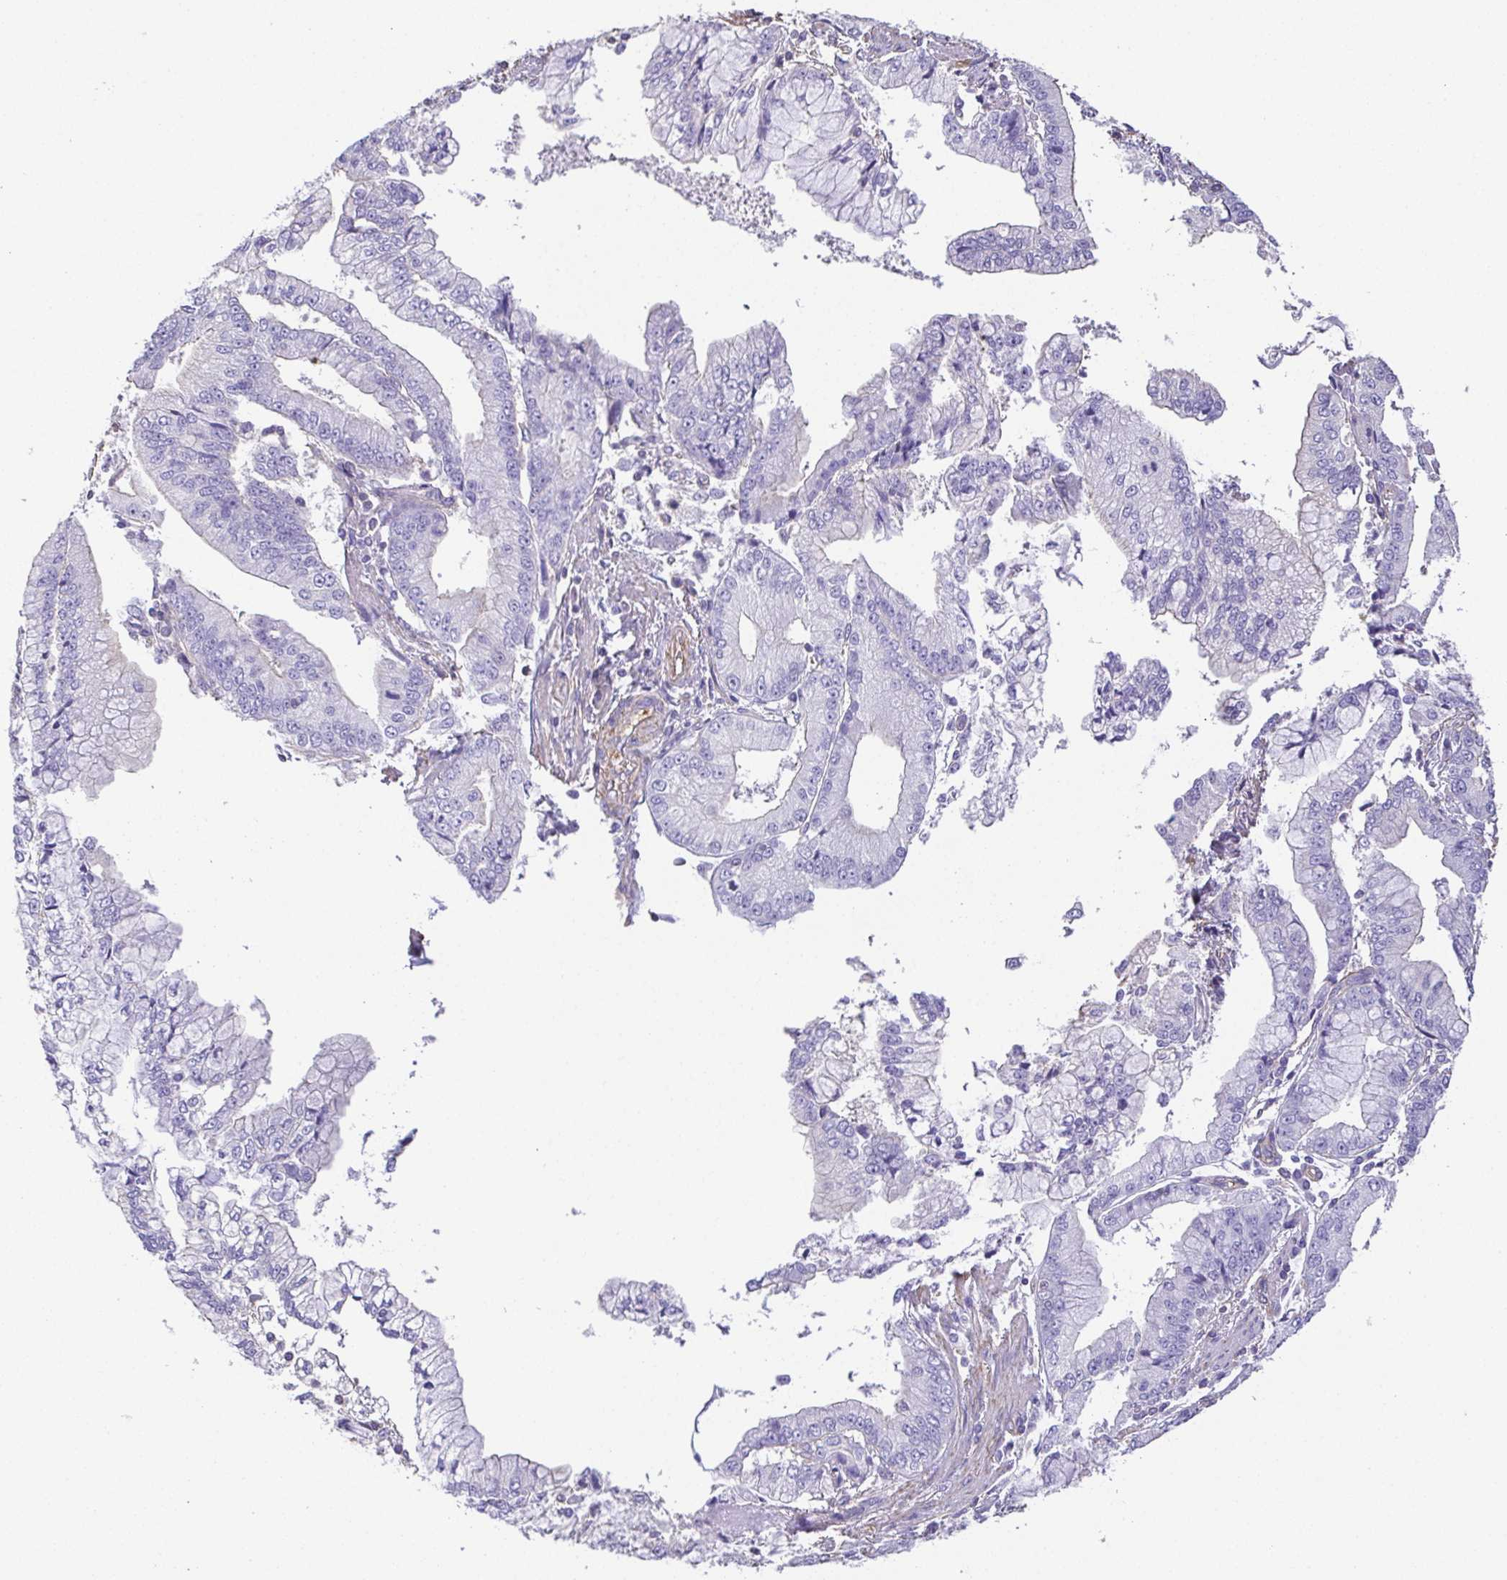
{"staining": {"intensity": "negative", "quantity": "none", "location": "none"}, "tissue": "stomach cancer", "cell_type": "Tumor cells", "image_type": "cancer", "snomed": [{"axis": "morphology", "description": "Adenocarcinoma, NOS"}, {"axis": "topography", "description": "Stomach, upper"}], "caption": "High magnification brightfield microscopy of stomach adenocarcinoma stained with DAB (brown) and counterstained with hematoxylin (blue): tumor cells show no significant positivity.", "gene": "MYL6", "patient": {"sex": "female", "age": 74}}